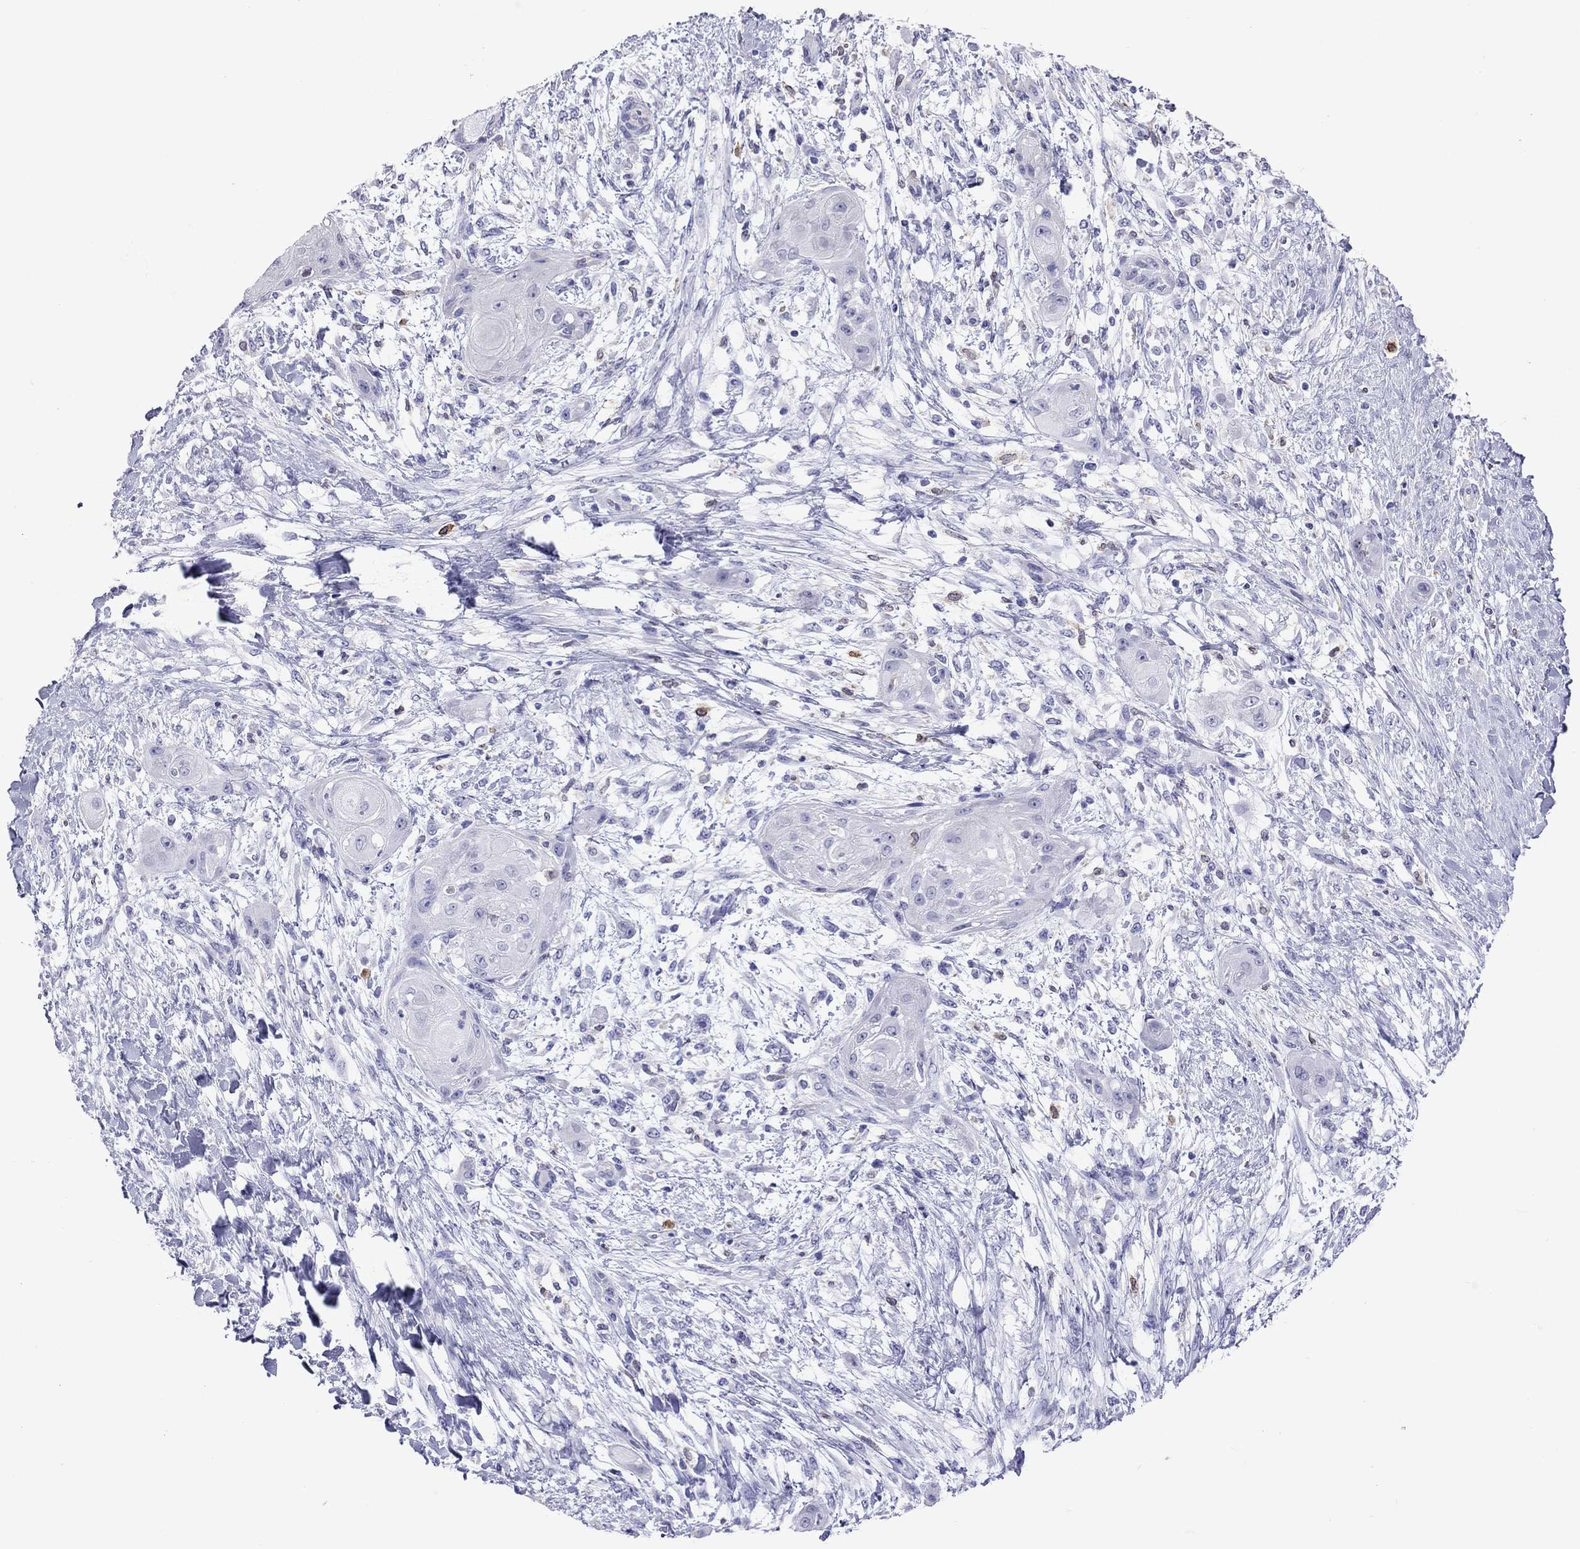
{"staining": {"intensity": "negative", "quantity": "none", "location": "none"}, "tissue": "skin cancer", "cell_type": "Tumor cells", "image_type": "cancer", "snomed": [{"axis": "morphology", "description": "Squamous cell carcinoma, NOS"}, {"axis": "topography", "description": "Skin"}], "caption": "Tumor cells show no significant protein positivity in squamous cell carcinoma (skin).", "gene": "ADORA2A", "patient": {"sex": "male", "age": 62}}